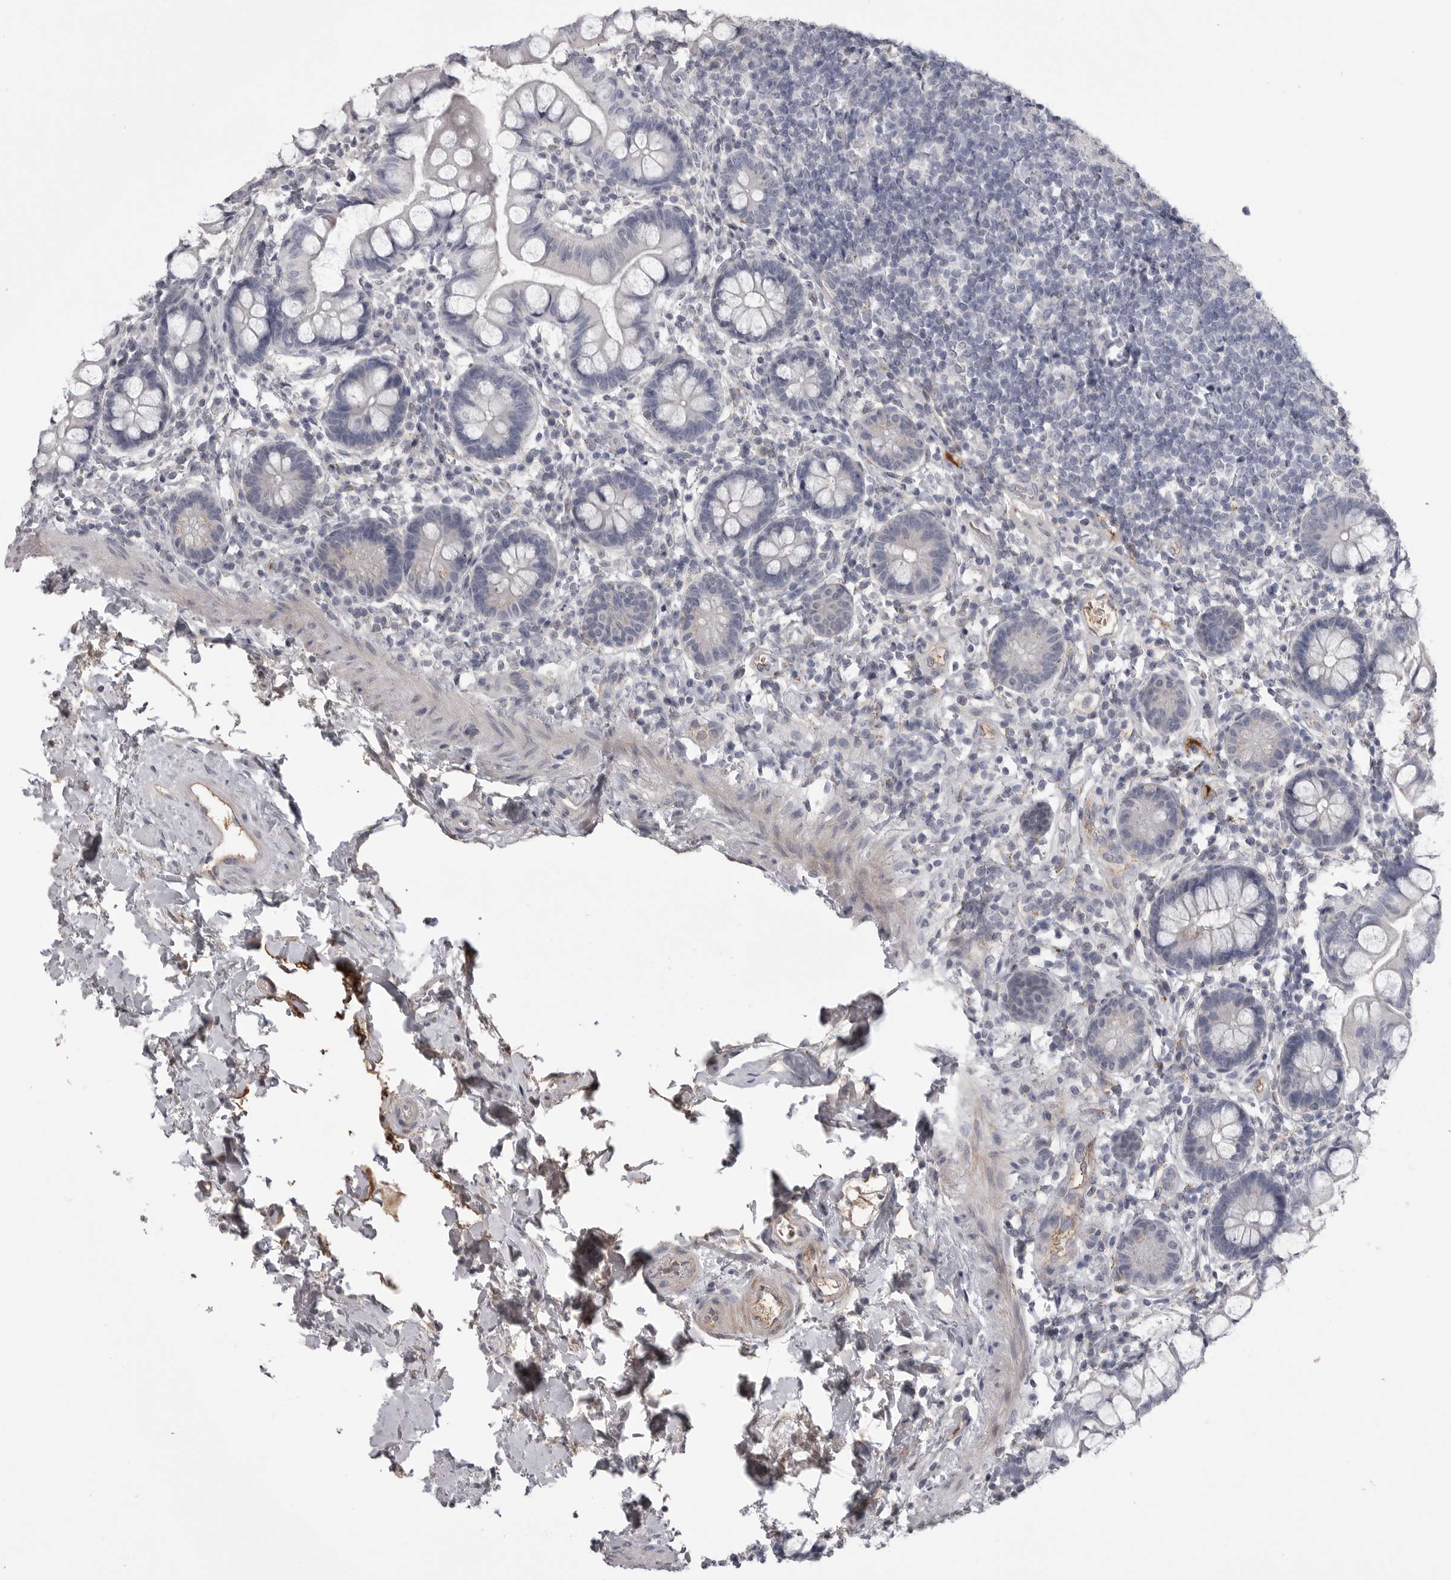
{"staining": {"intensity": "negative", "quantity": "none", "location": "none"}, "tissue": "small intestine", "cell_type": "Glandular cells", "image_type": "normal", "snomed": [{"axis": "morphology", "description": "Normal tissue, NOS"}, {"axis": "topography", "description": "Small intestine"}], "caption": "A high-resolution photomicrograph shows immunohistochemistry staining of benign small intestine, which reveals no significant staining in glandular cells. (Immunohistochemistry, brightfield microscopy, high magnification).", "gene": "SERPING1", "patient": {"sex": "female", "age": 84}}